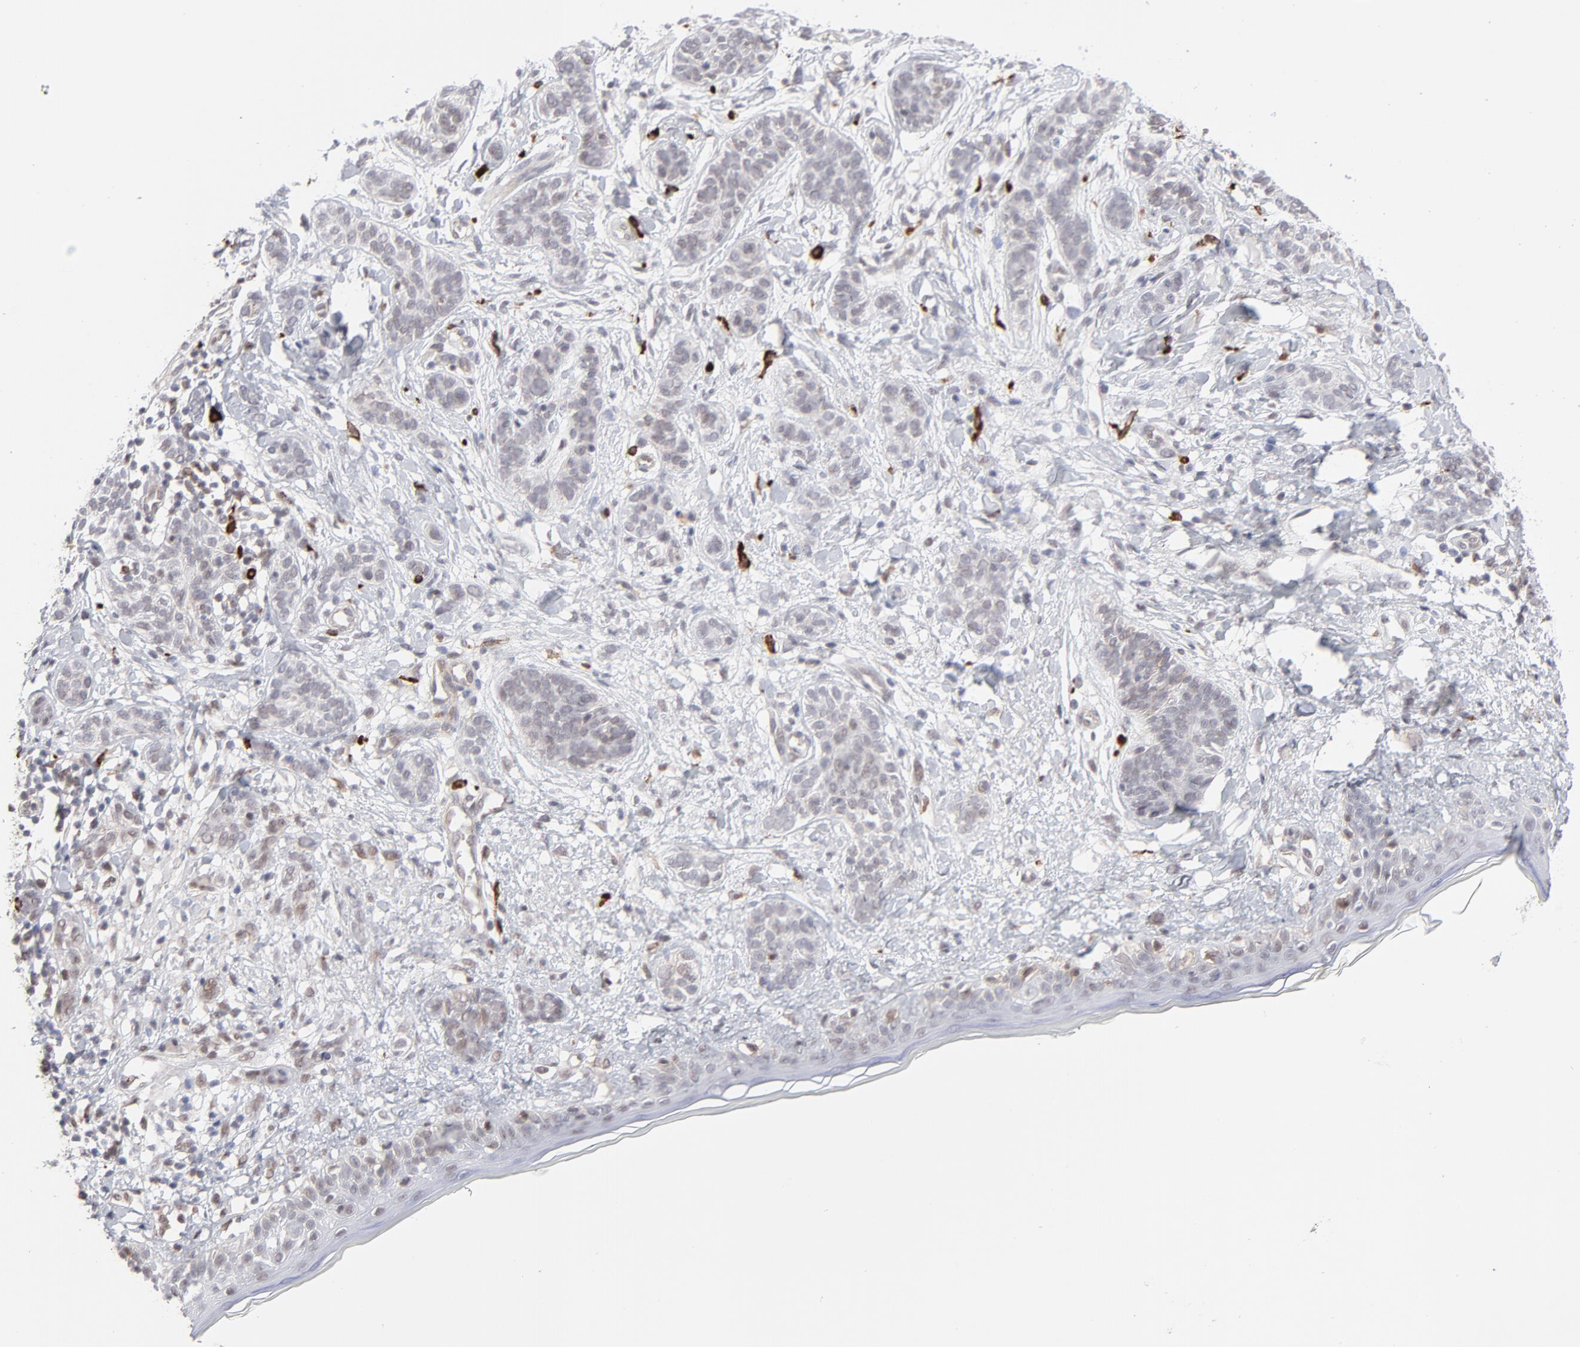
{"staining": {"intensity": "weak", "quantity": ">75%", "location": "cytoplasmic/membranous,nuclear"}, "tissue": "skin cancer", "cell_type": "Tumor cells", "image_type": "cancer", "snomed": [{"axis": "morphology", "description": "Normal tissue, NOS"}, {"axis": "morphology", "description": "Basal cell carcinoma"}, {"axis": "topography", "description": "Skin"}], "caption": "An immunohistochemistry (IHC) histopathology image of neoplastic tissue is shown. Protein staining in brown shows weak cytoplasmic/membranous and nuclear positivity in skin cancer (basal cell carcinoma) within tumor cells.", "gene": "NBN", "patient": {"sex": "male", "age": 63}}